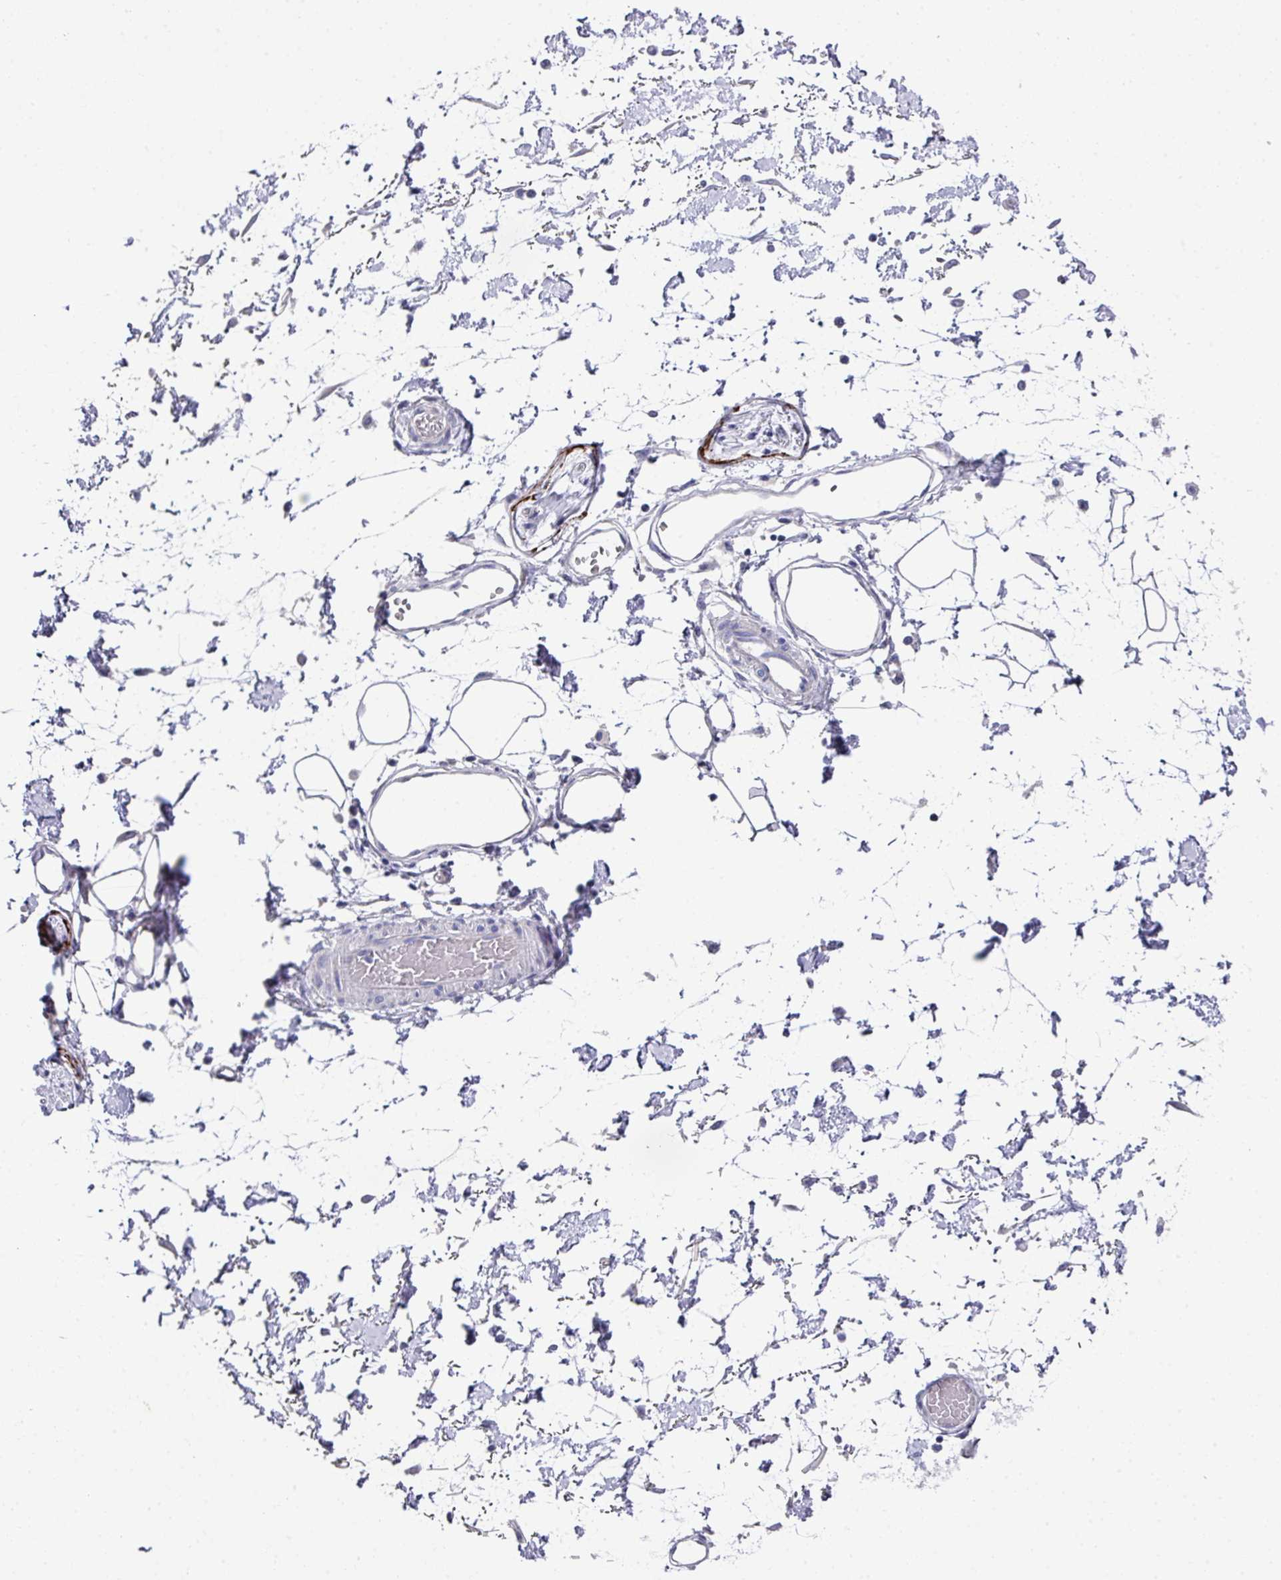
{"staining": {"intensity": "negative", "quantity": "none", "location": "none"}, "tissue": "adipose tissue", "cell_type": "Adipocytes", "image_type": "normal", "snomed": [{"axis": "morphology", "description": "Normal tissue, NOS"}, {"axis": "topography", "description": "Vulva"}, {"axis": "topography", "description": "Peripheral nerve tissue"}], "caption": "The IHC photomicrograph has no significant expression in adipocytes of adipose tissue. (IHC, brightfield microscopy, high magnification).", "gene": "CLDN1", "patient": {"sex": "female", "age": 68}}